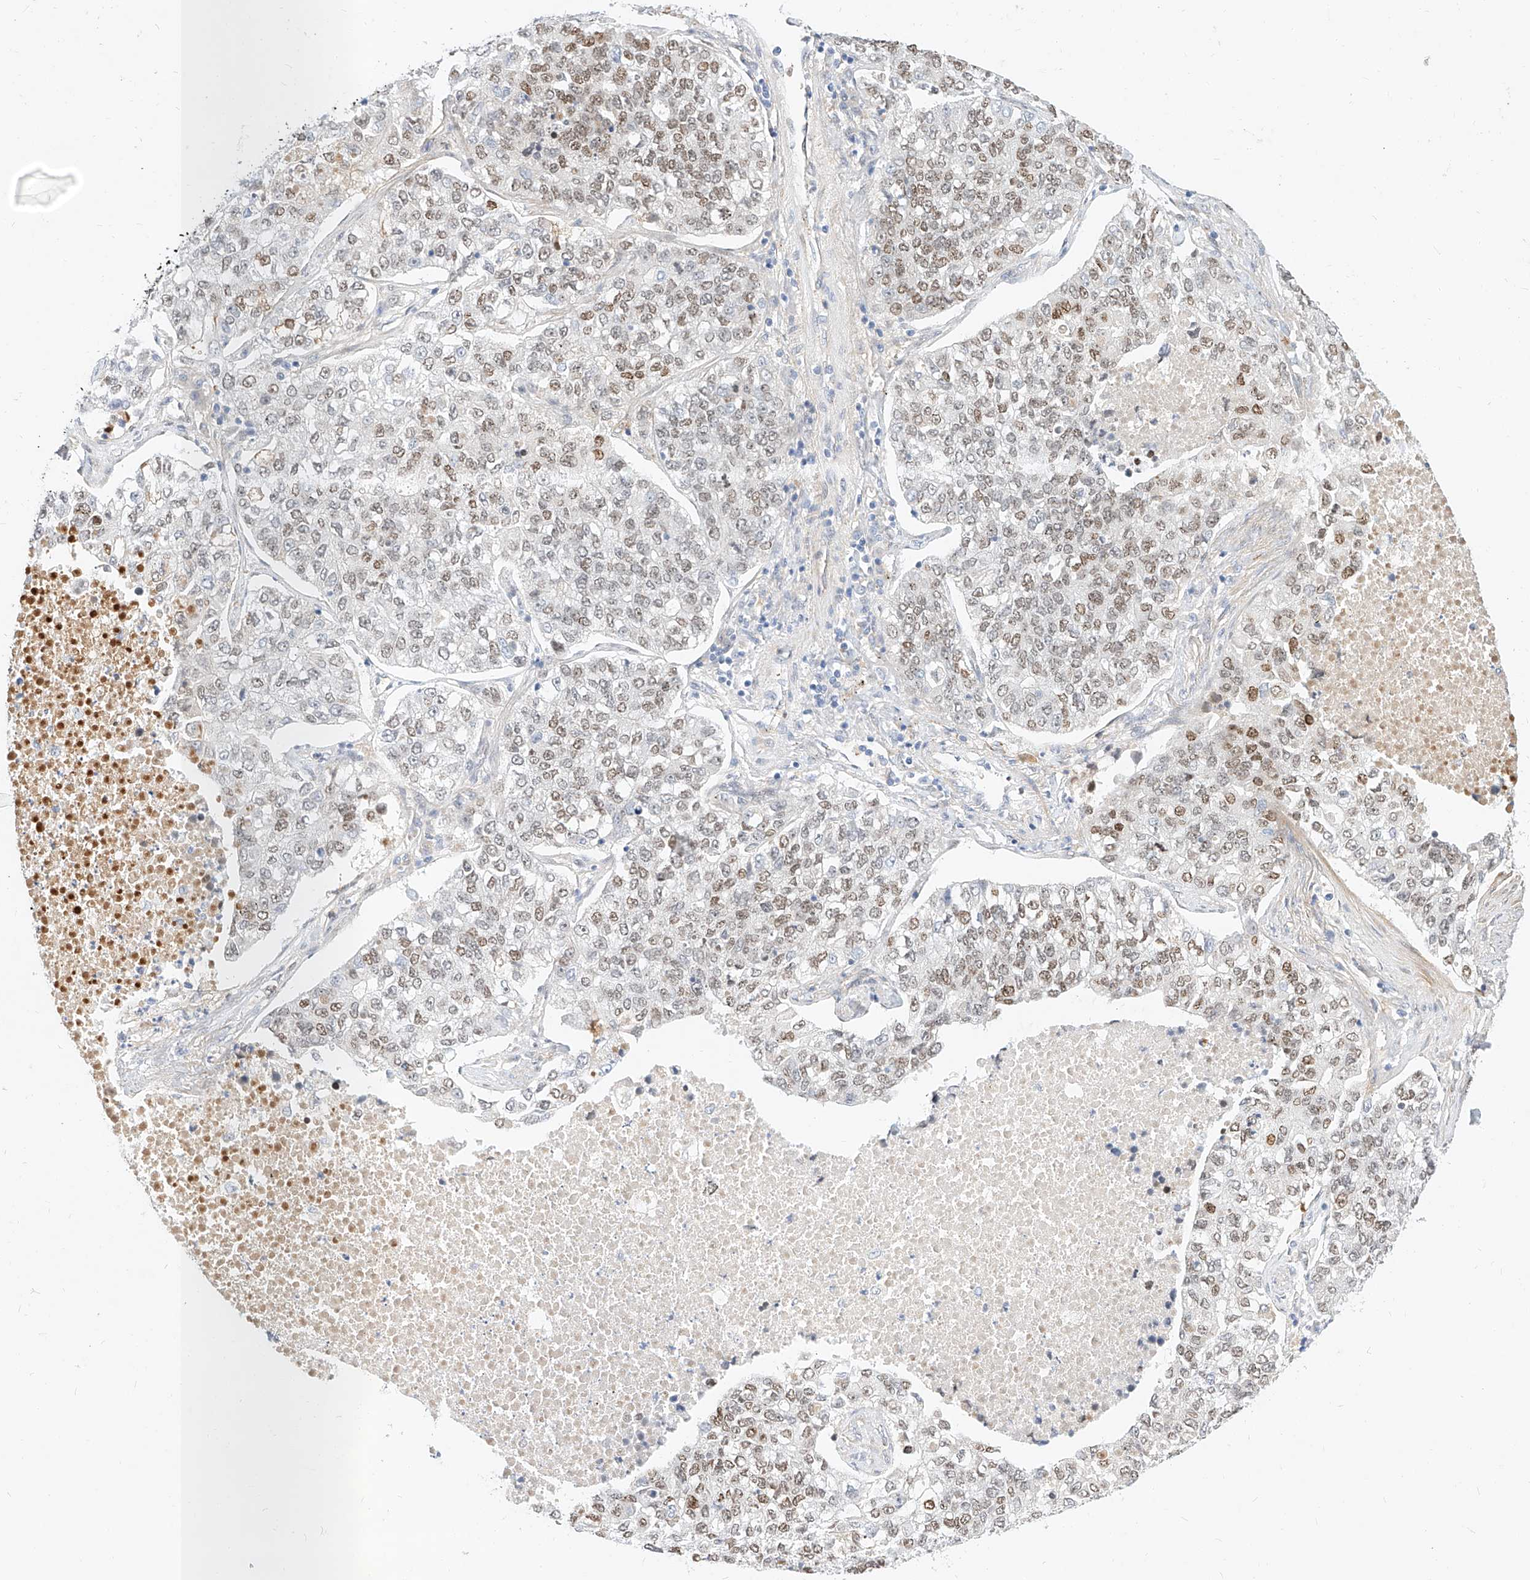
{"staining": {"intensity": "weak", "quantity": "25%-75%", "location": "nuclear"}, "tissue": "lung cancer", "cell_type": "Tumor cells", "image_type": "cancer", "snomed": [{"axis": "morphology", "description": "Adenocarcinoma, NOS"}, {"axis": "topography", "description": "Lung"}], "caption": "Immunohistochemistry of adenocarcinoma (lung) shows low levels of weak nuclear staining in about 25%-75% of tumor cells.", "gene": "CBX8", "patient": {"sex": "male", "age": 49}}